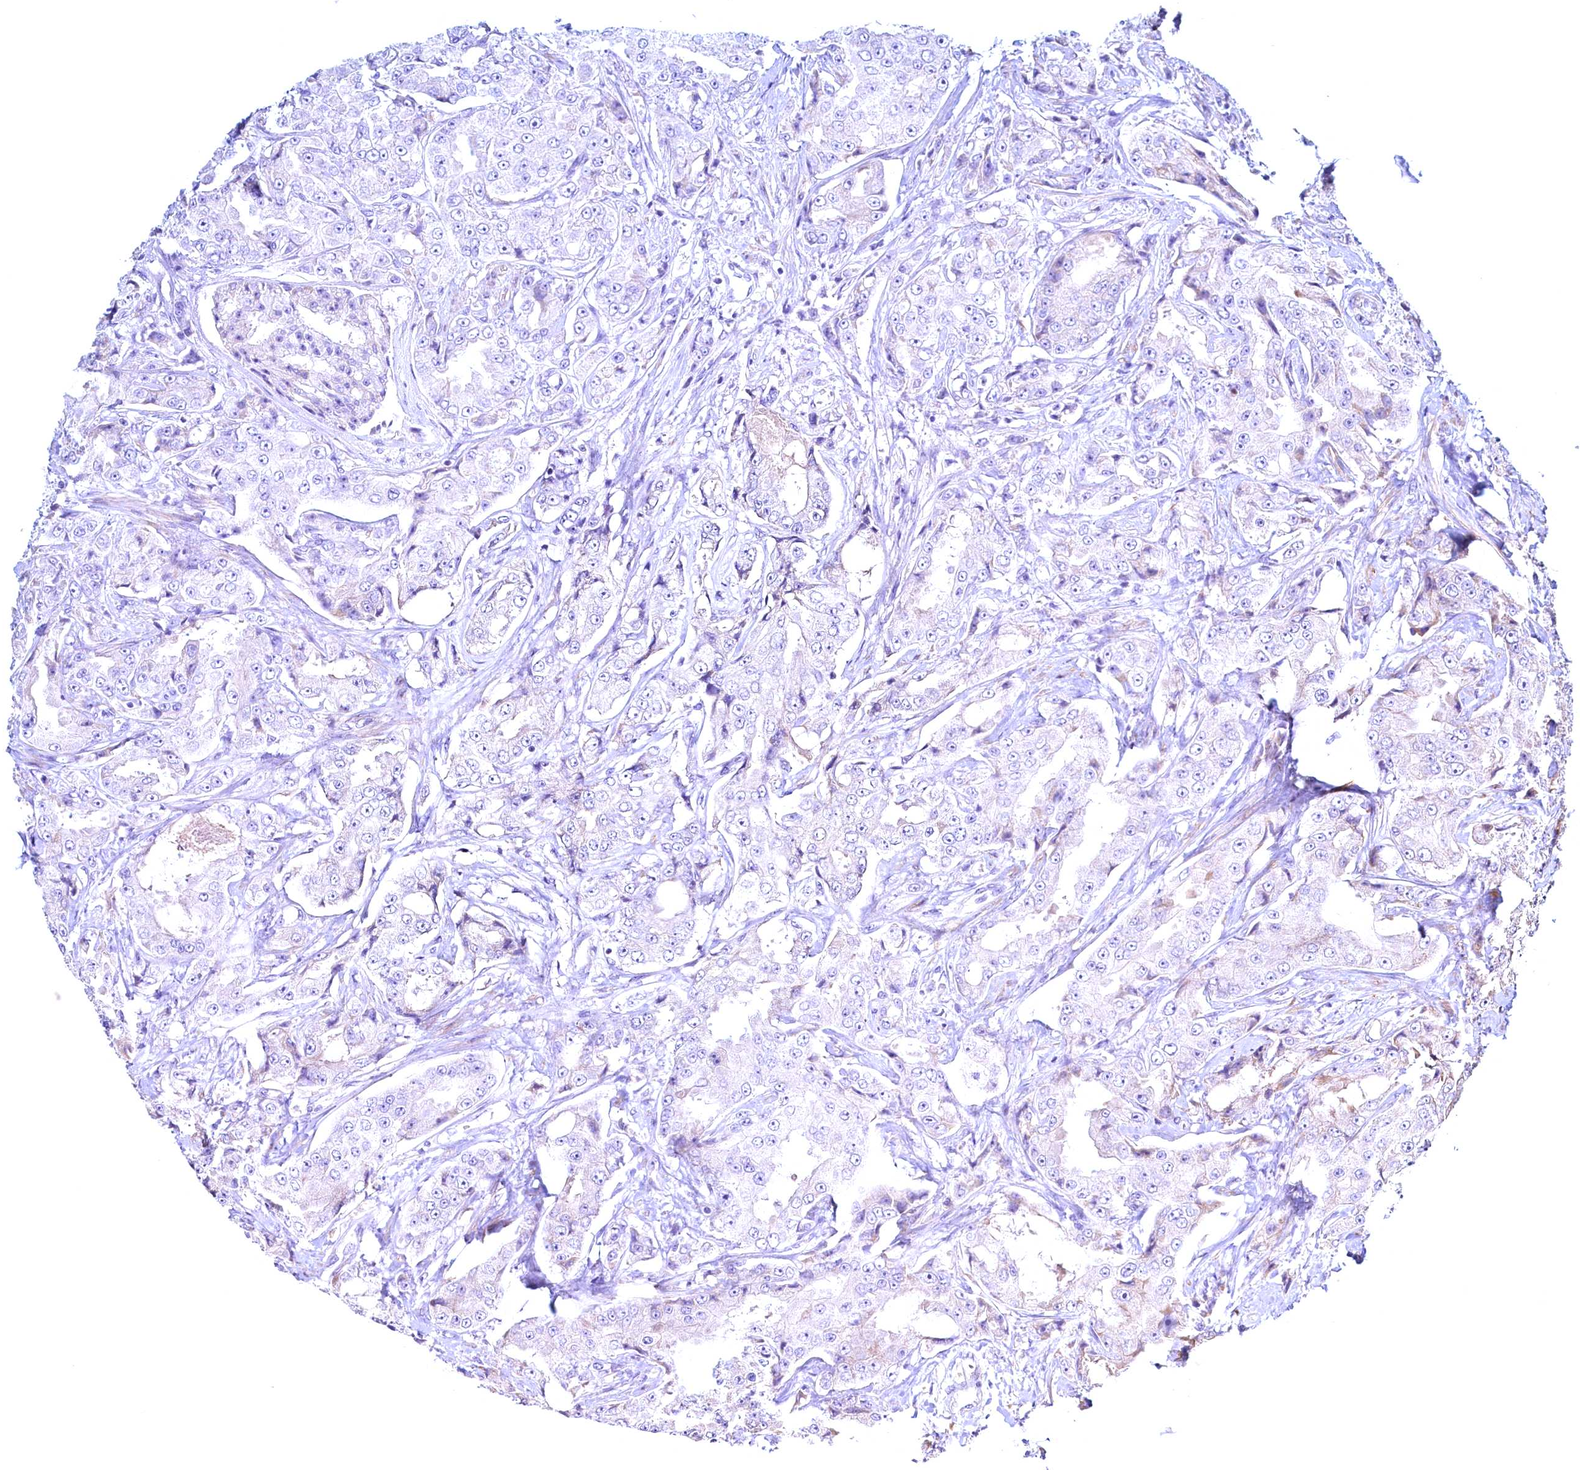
{"staining": {"intensity": "negative", "quantity": "none", "location": "none"}, "tissue": "prostate cancer", "cell_type": "Tumor cells", "image_type": "cancer", "snomed": [{"axis": "morphology", "description": "Adenocarcinoma, High grade"}, {"axis": "topography", "description": "Prostate"}], "caption": "Protein analysis of high-grade adenocarcinoma (prostate) demonstrates no significant expression in tumor cells.", "gene": "MAP1LC3A", "patient": {"sex": "male", "age": 73}}